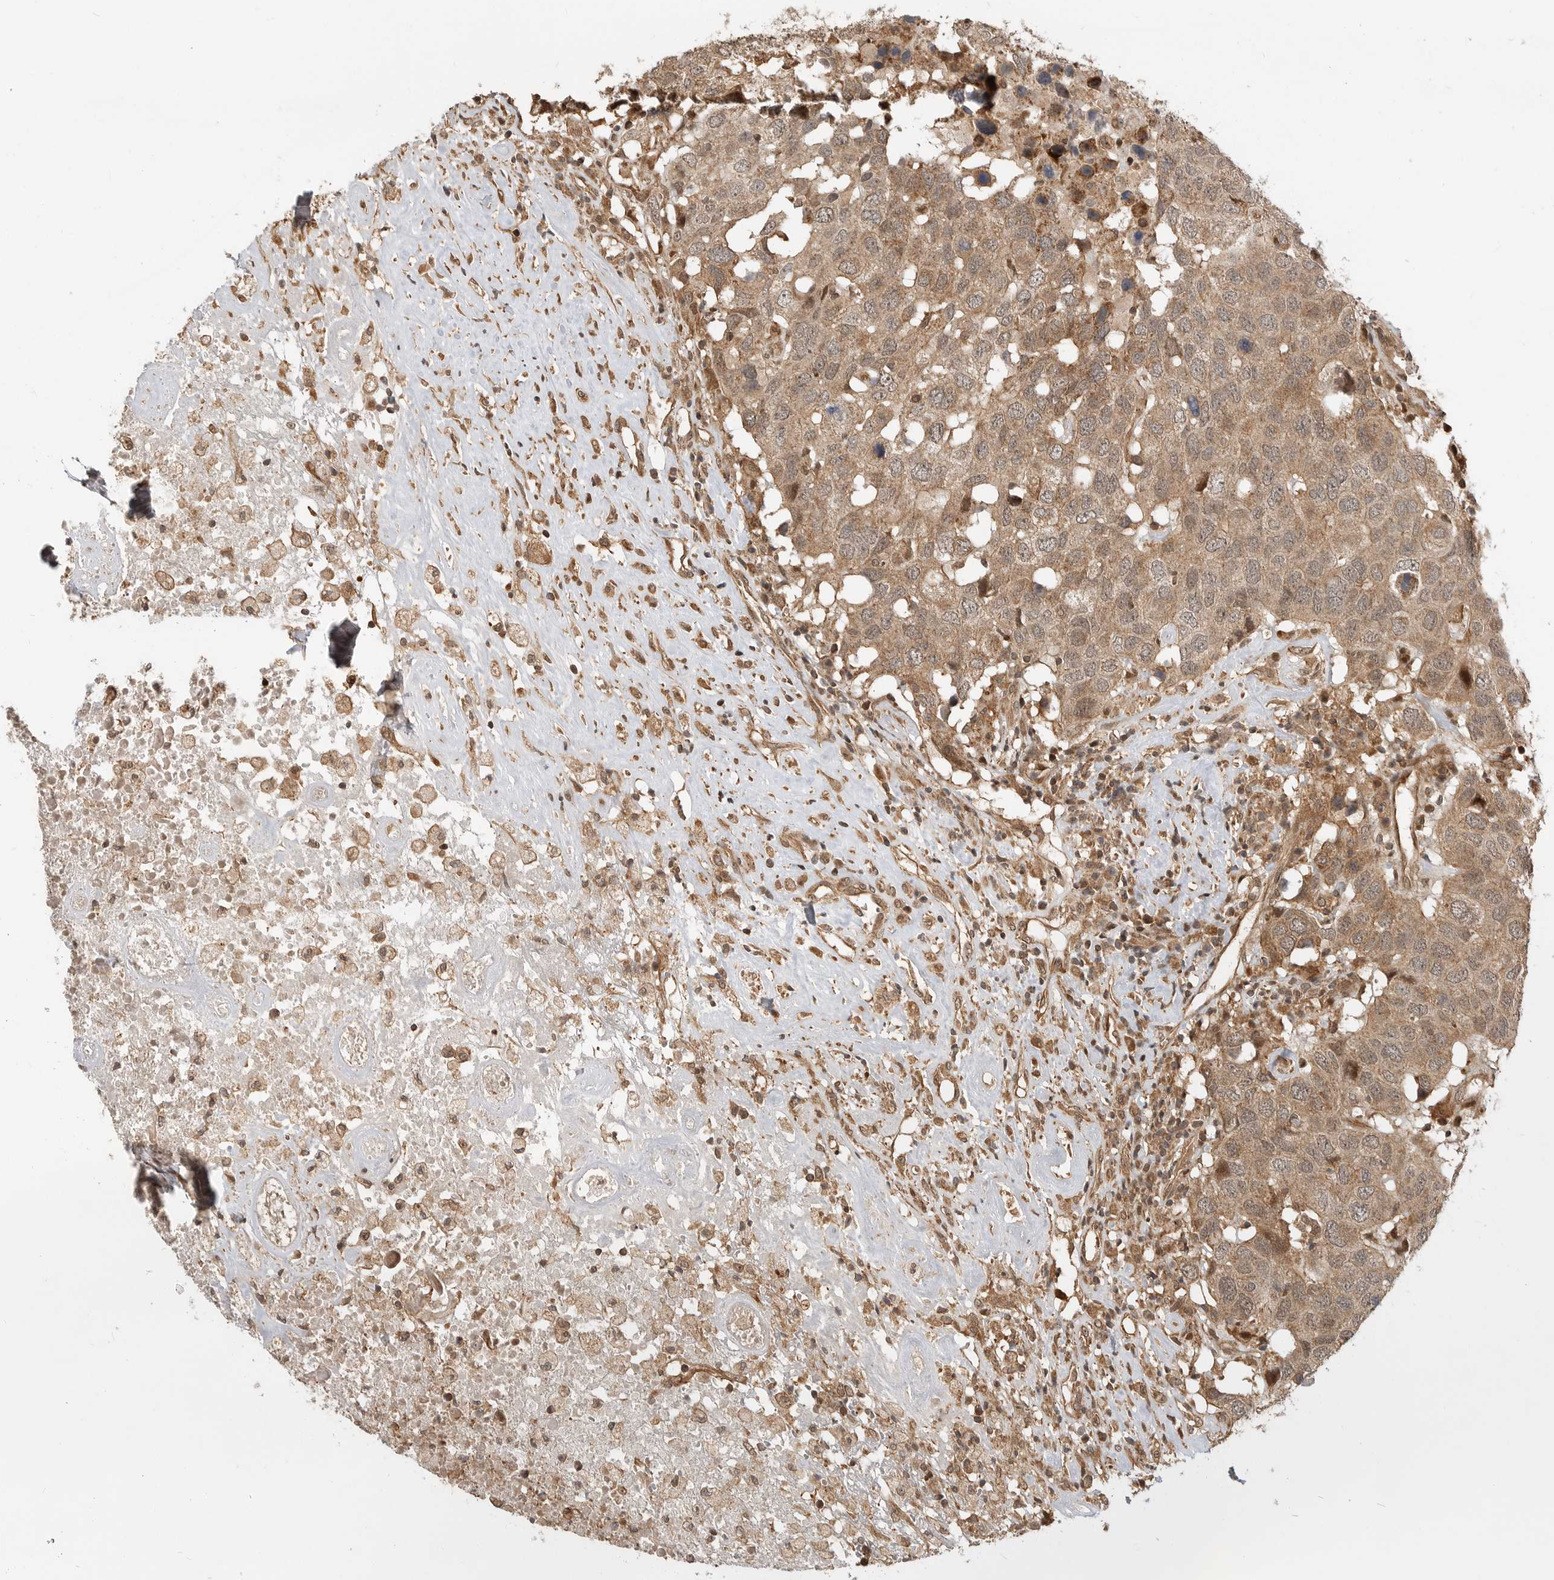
{"staining": {"intensity": "moderate", "quantity": ">75%", "location": "cytoplasmic/membranous"}, "tissue": "head and neck cancer", "cell_type": "Tumor cells", "image_type": "cancer", "snomed": [{"axis": "morphology", "description": "Squamous cell carcinoma, NOS"}, {"axis": "topography", "description": "Head-Neck"}], "caption": "Head and neck squamous cell carcinoma tissue displays moderate cytoplasmic/membranous expression in about >75% of tumor cells (Stains: DAB in brown, nuclei in blue, Microscopy: brightfield microscopy at high magnification).", "gene": "ADPRS", "patient": {"sex": "male", "age": 66}}